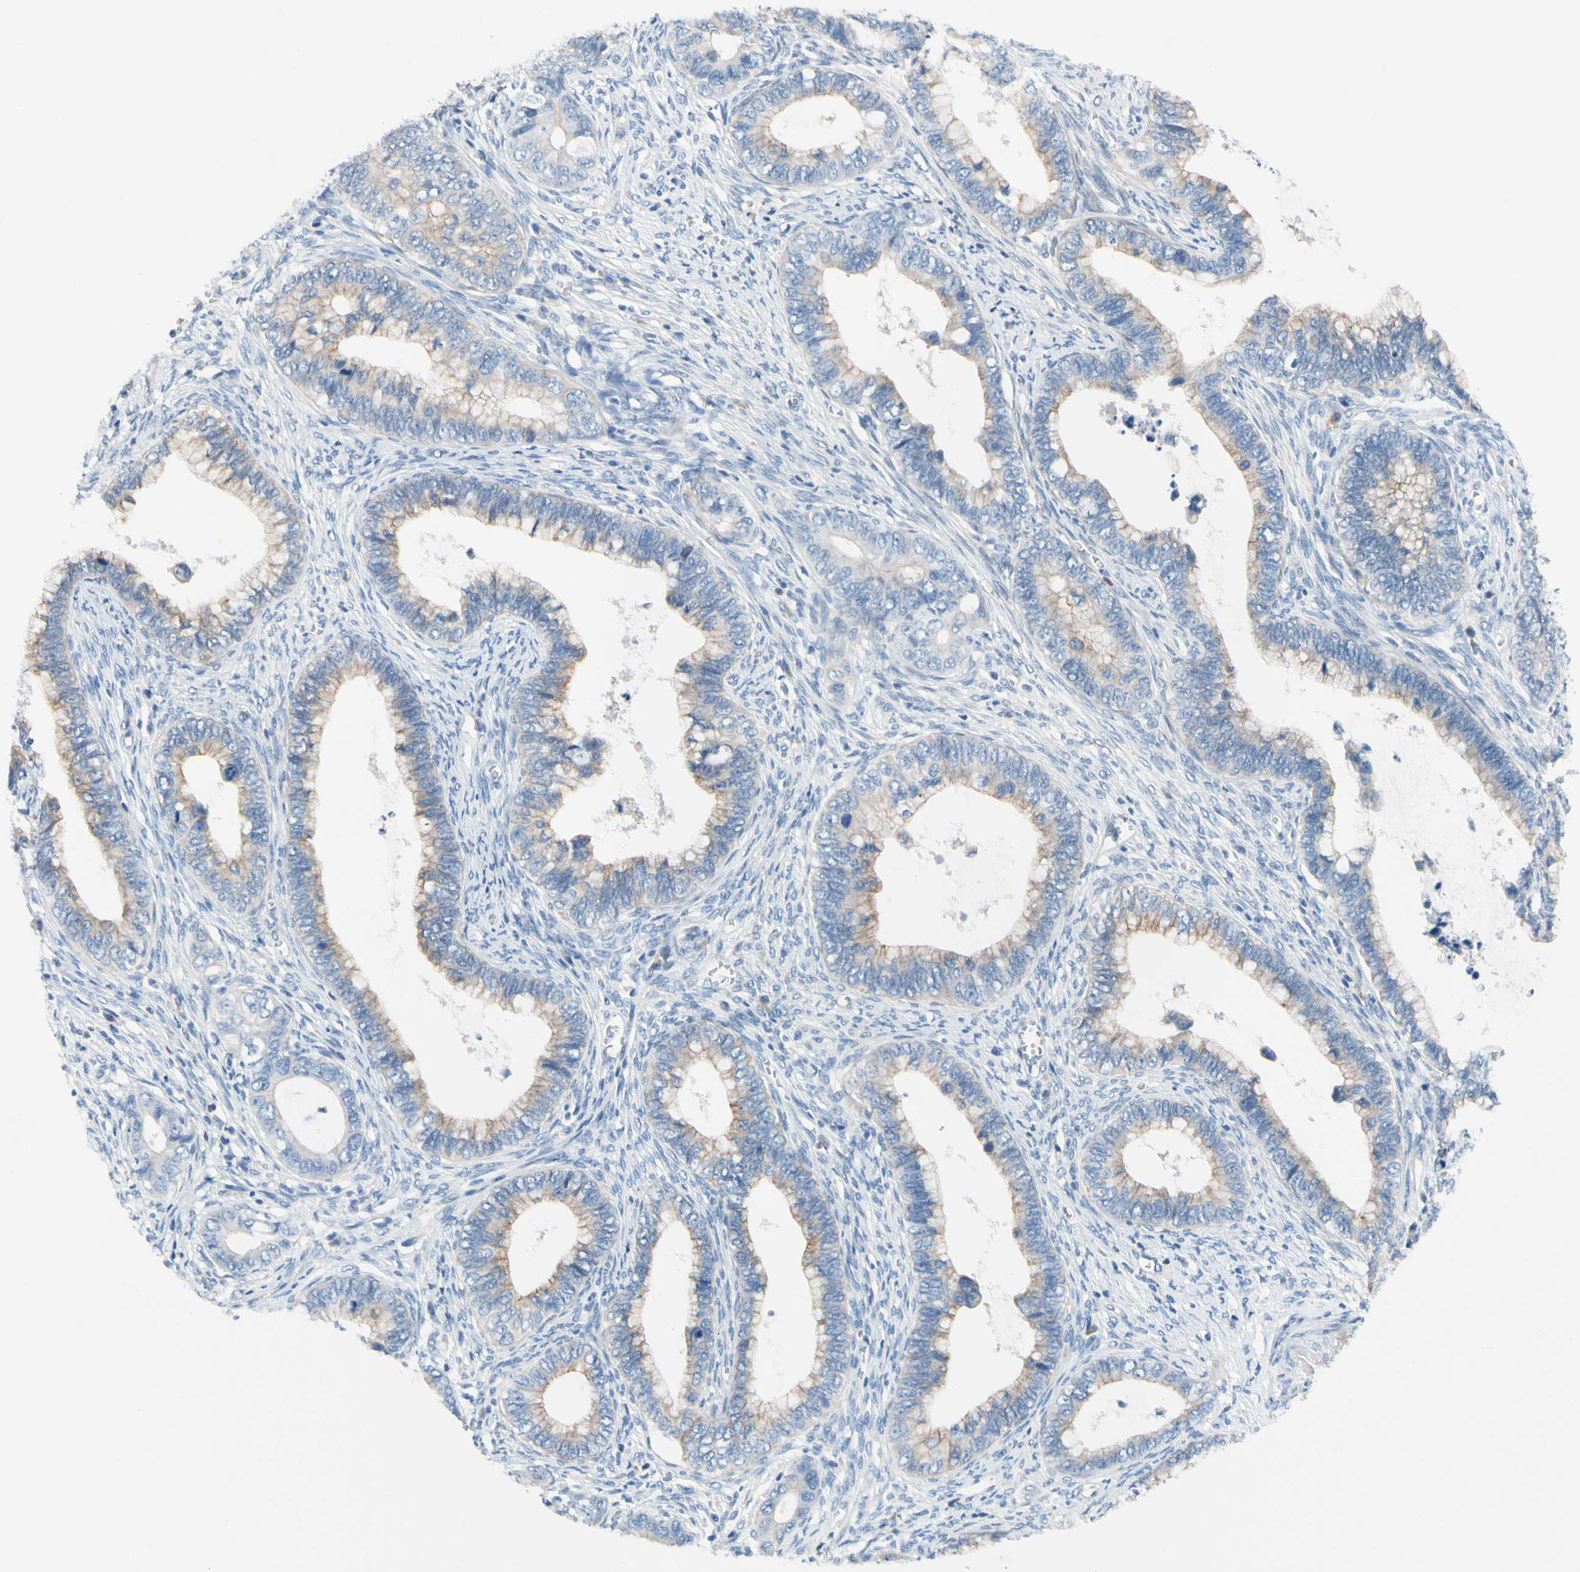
{"staining": {"intensity": "weak", "quantity": ">75%", "location": "cytoplasmic/membranous"}, "tissue": "cervical cancer", "cell_type": "Tumor cells", "image_type": "cancer", "snomed": [{"axis": "morphology", "description": "Adenocarcinoma, NOS"}, {"axis": "topography", "description": "Cervix"}], "caption": "IHC (DAB) staining of cervical adenocarcinoma reveals weak cytoplasmic/membranous protein positivity in approximately >75% of tumor cells. (Brightfield microscopy of DAB IHC at high magnification).", "gene": "ZNF132", "patient": {"sex": "female", "age": 44}}